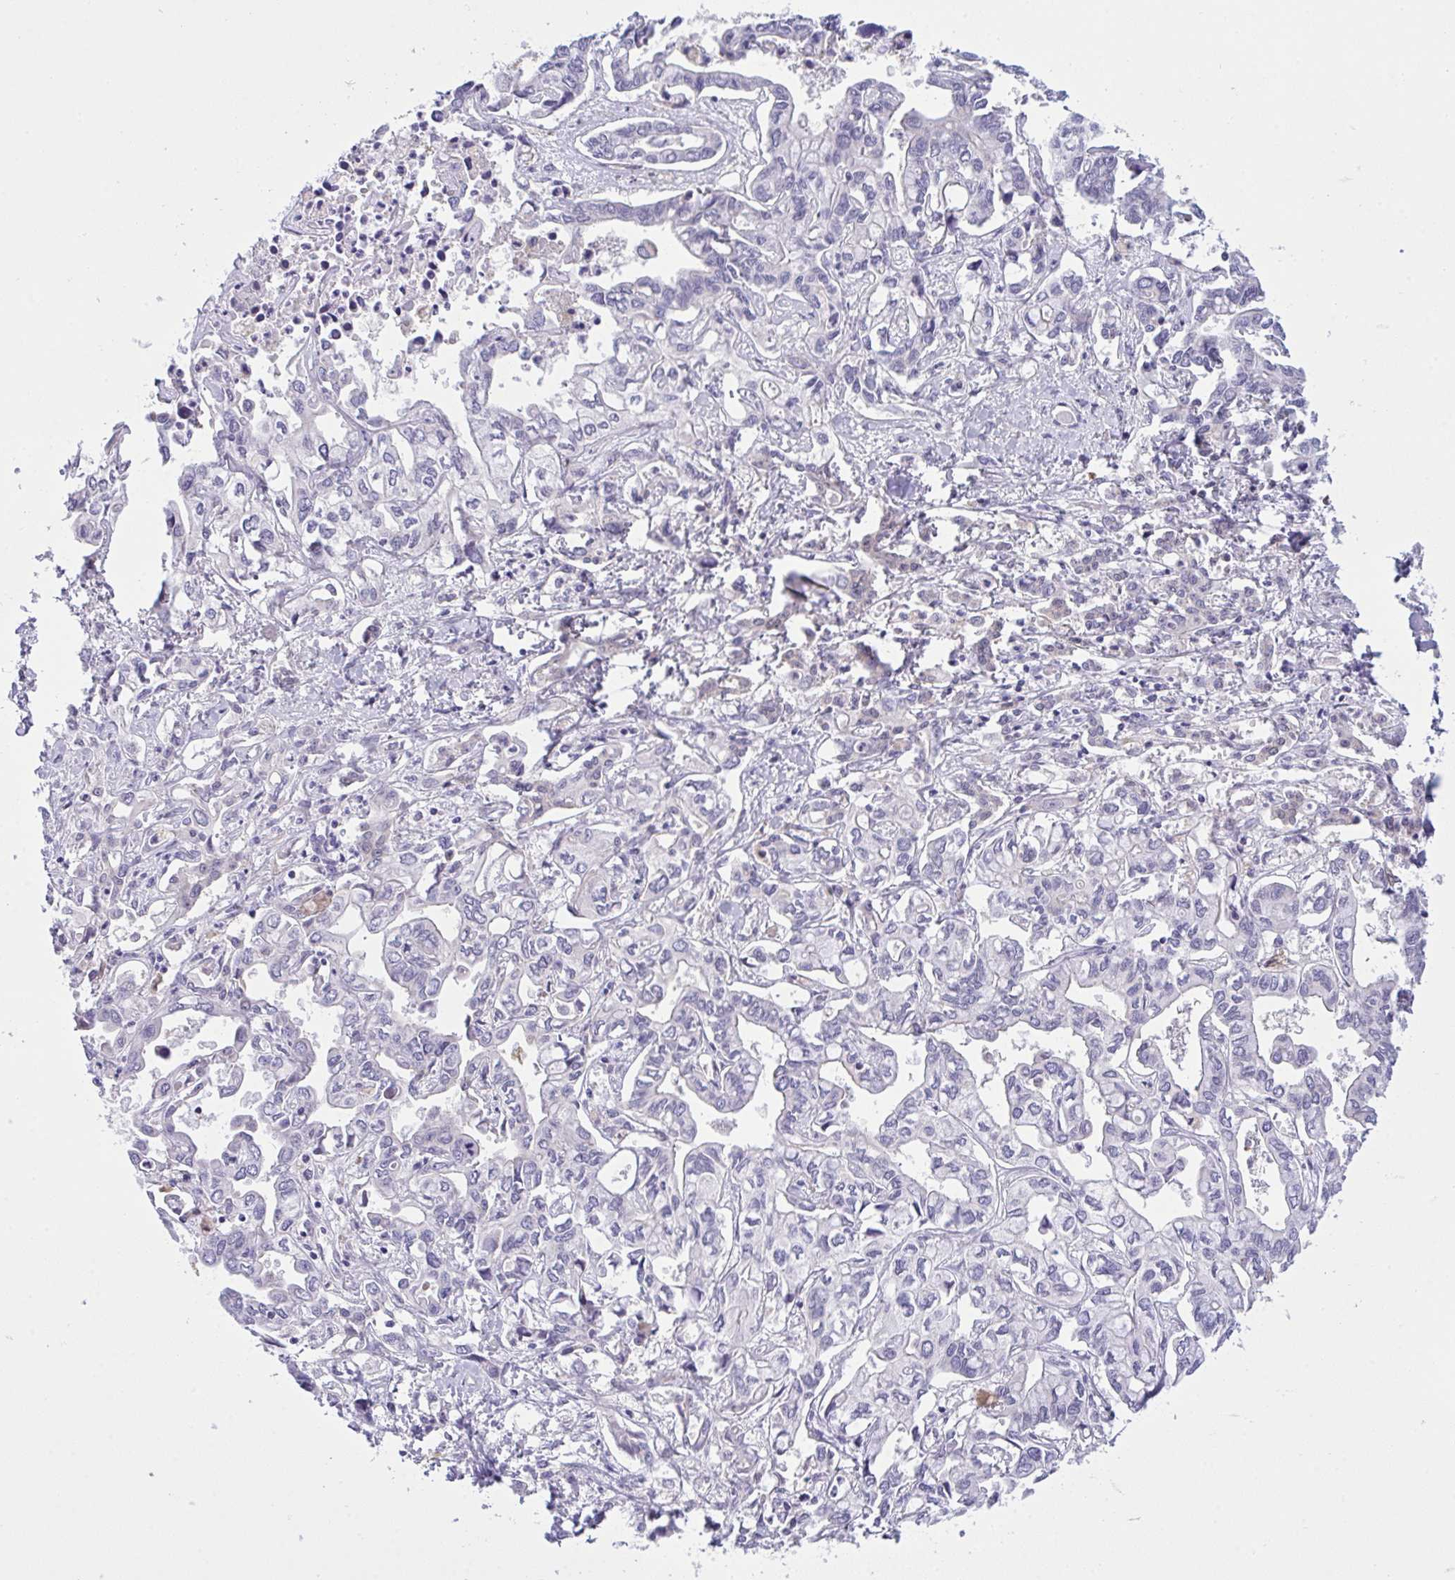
{"staining": {"intensity": "negative", "quantity": "none", "location": "none"}, "tissue": "liver cancer", "cell_type": "Tumor cells", "image_type": "cancer", "snomed": [{"axis": "morphology", "description": "Cholangiocarcinoma"}, {"axis": "topography", "description": "Liver"}], "caption": "A photomicrograph of human liver cancer is negative for staining in tumor cells.", "gene": "HOXD12", "patient": {"sex": "female", "age": 64}}